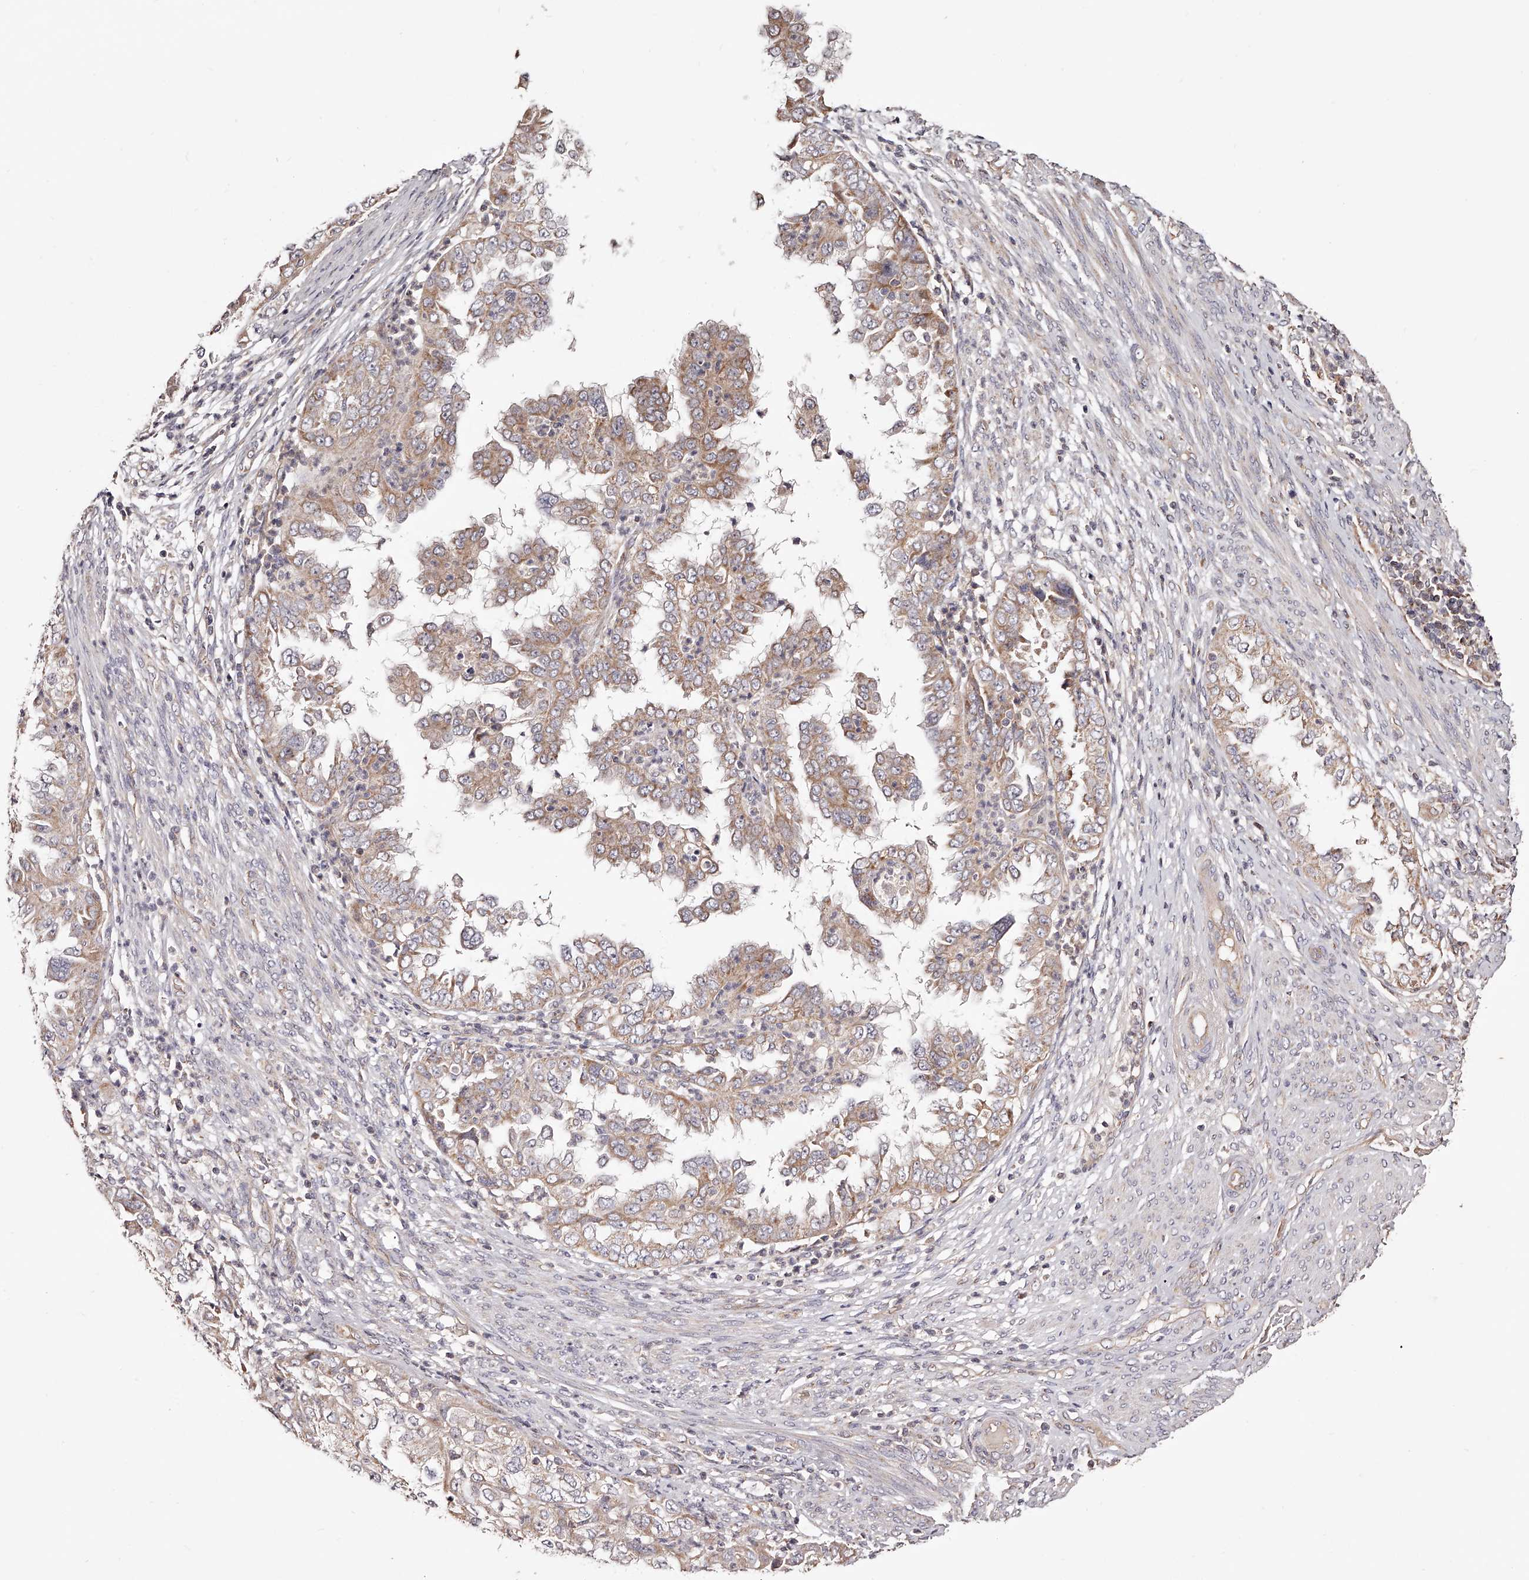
{"staining": {"intensity": "weak", "quantity": ">75%", "location": "cytoplasmic/membranous"}, "tissue": "endometrial cancer", "cell_type": "Tumor cells", "image_type": "cancer", "snomed": [{"axis": "morphology", "description": "Adenocarcinoma, NOS"}, {"axis": "topography", "description": "Endometrium"}], "caption": "Endometrial cancer (adenocarcinoma) stained for a protein (brown) displays weak cytoplasmic/membranous positive expression in about >75% of tumor cells.", "gene": "USP21", "patient": {"sex": "female", "age": 85}}